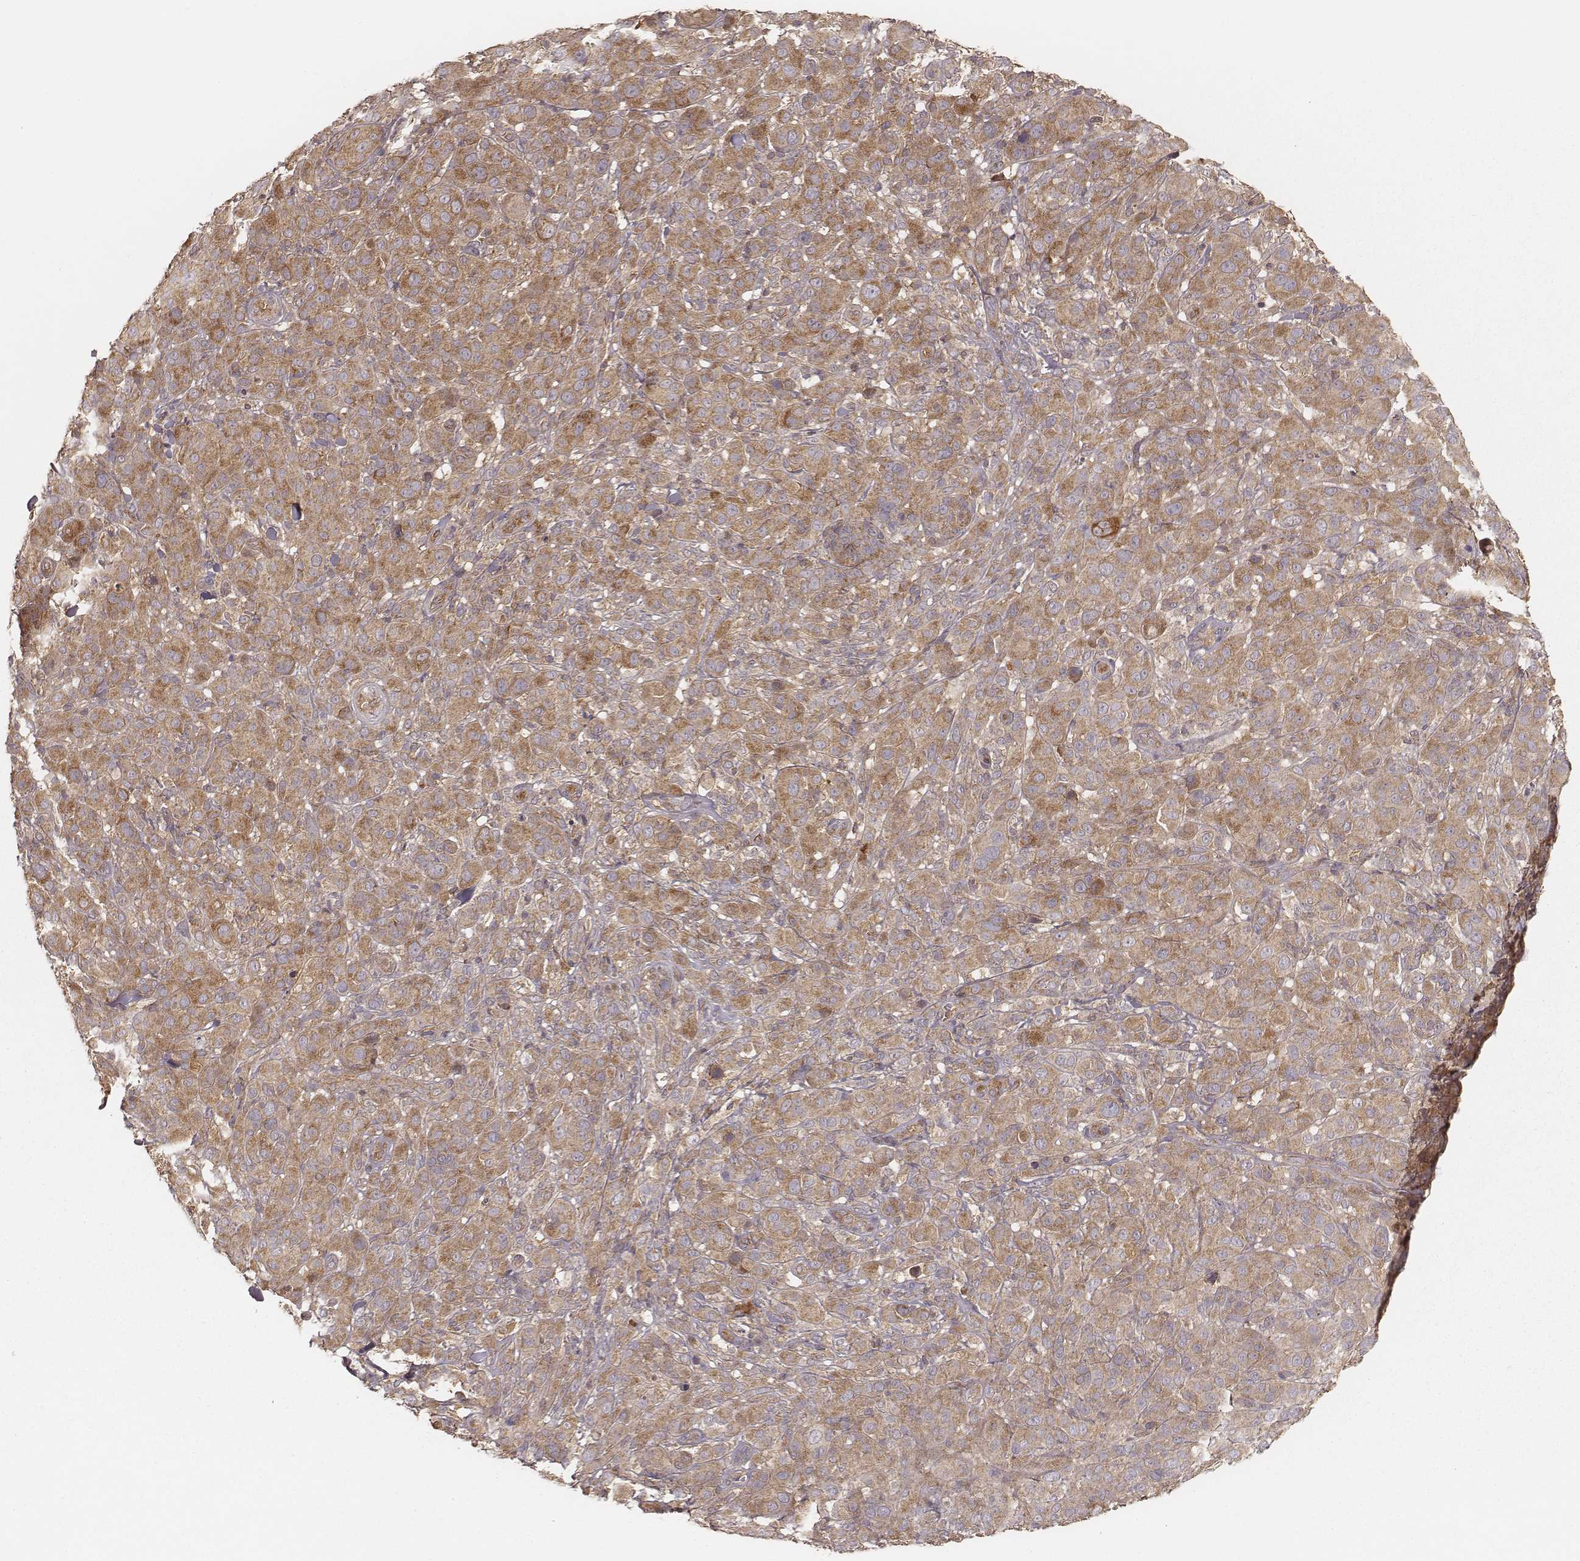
{"staining": {"intensity": "weak", "quantity": ">75%", "location": "cytoplasmic/membranous"}, "tissue": "melanoma", "cell_type": "Tumor cells", "image_type": "cancer", "snomed": [{"axis": "morphology", "description": "Malignant melanoma, NOS"}, {"axis": "topography", "description": "Skin"}], "caption": "A brown stain labels weak cytoplasmic/membranous positivity of a protein in melanoma tumor cells.", "gene": "CARS1", "patient": {"sex": "female", "age": 87}}